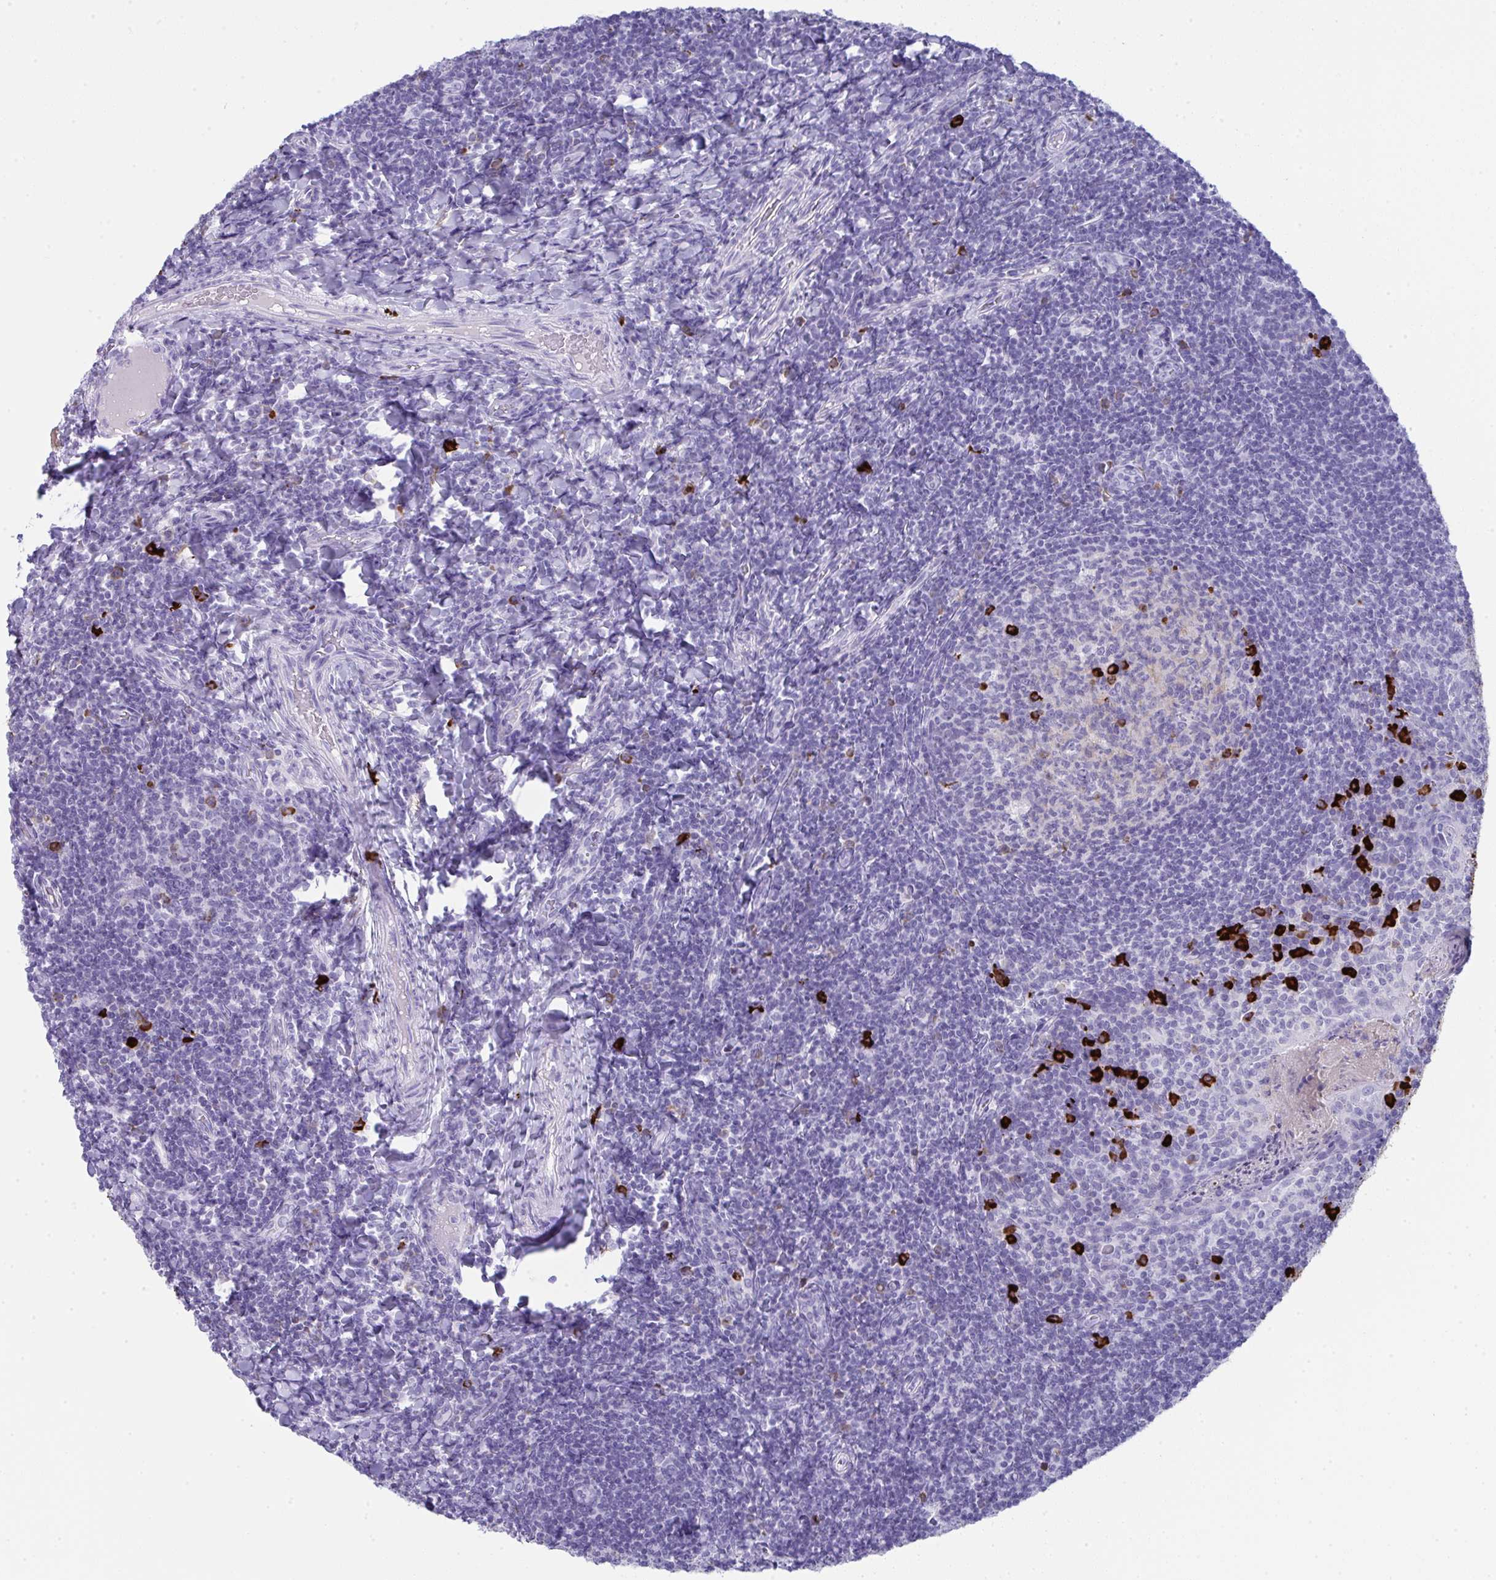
{"staining": {"intensity": "strong", "quantity": "<25%", "location": "cytoplasmic/membranous"}, "tissue": "tonsil", "cell_type": "Germinal center cells", "image_type": "normal", "snomed": [{"axis": "morphology", "description": "Normal tissue, NOS"}, {"axis": "topography", "description": "Tonsil"}], "caption": "Strong cytoplasmic/membranous staining for a protein is seen in approximately <25% of germinal center cells of normal tonsil using immunohistochemistry (IHC).", "gene": "JCHAIN", "patient": {"sex": "female", "age": 10}}